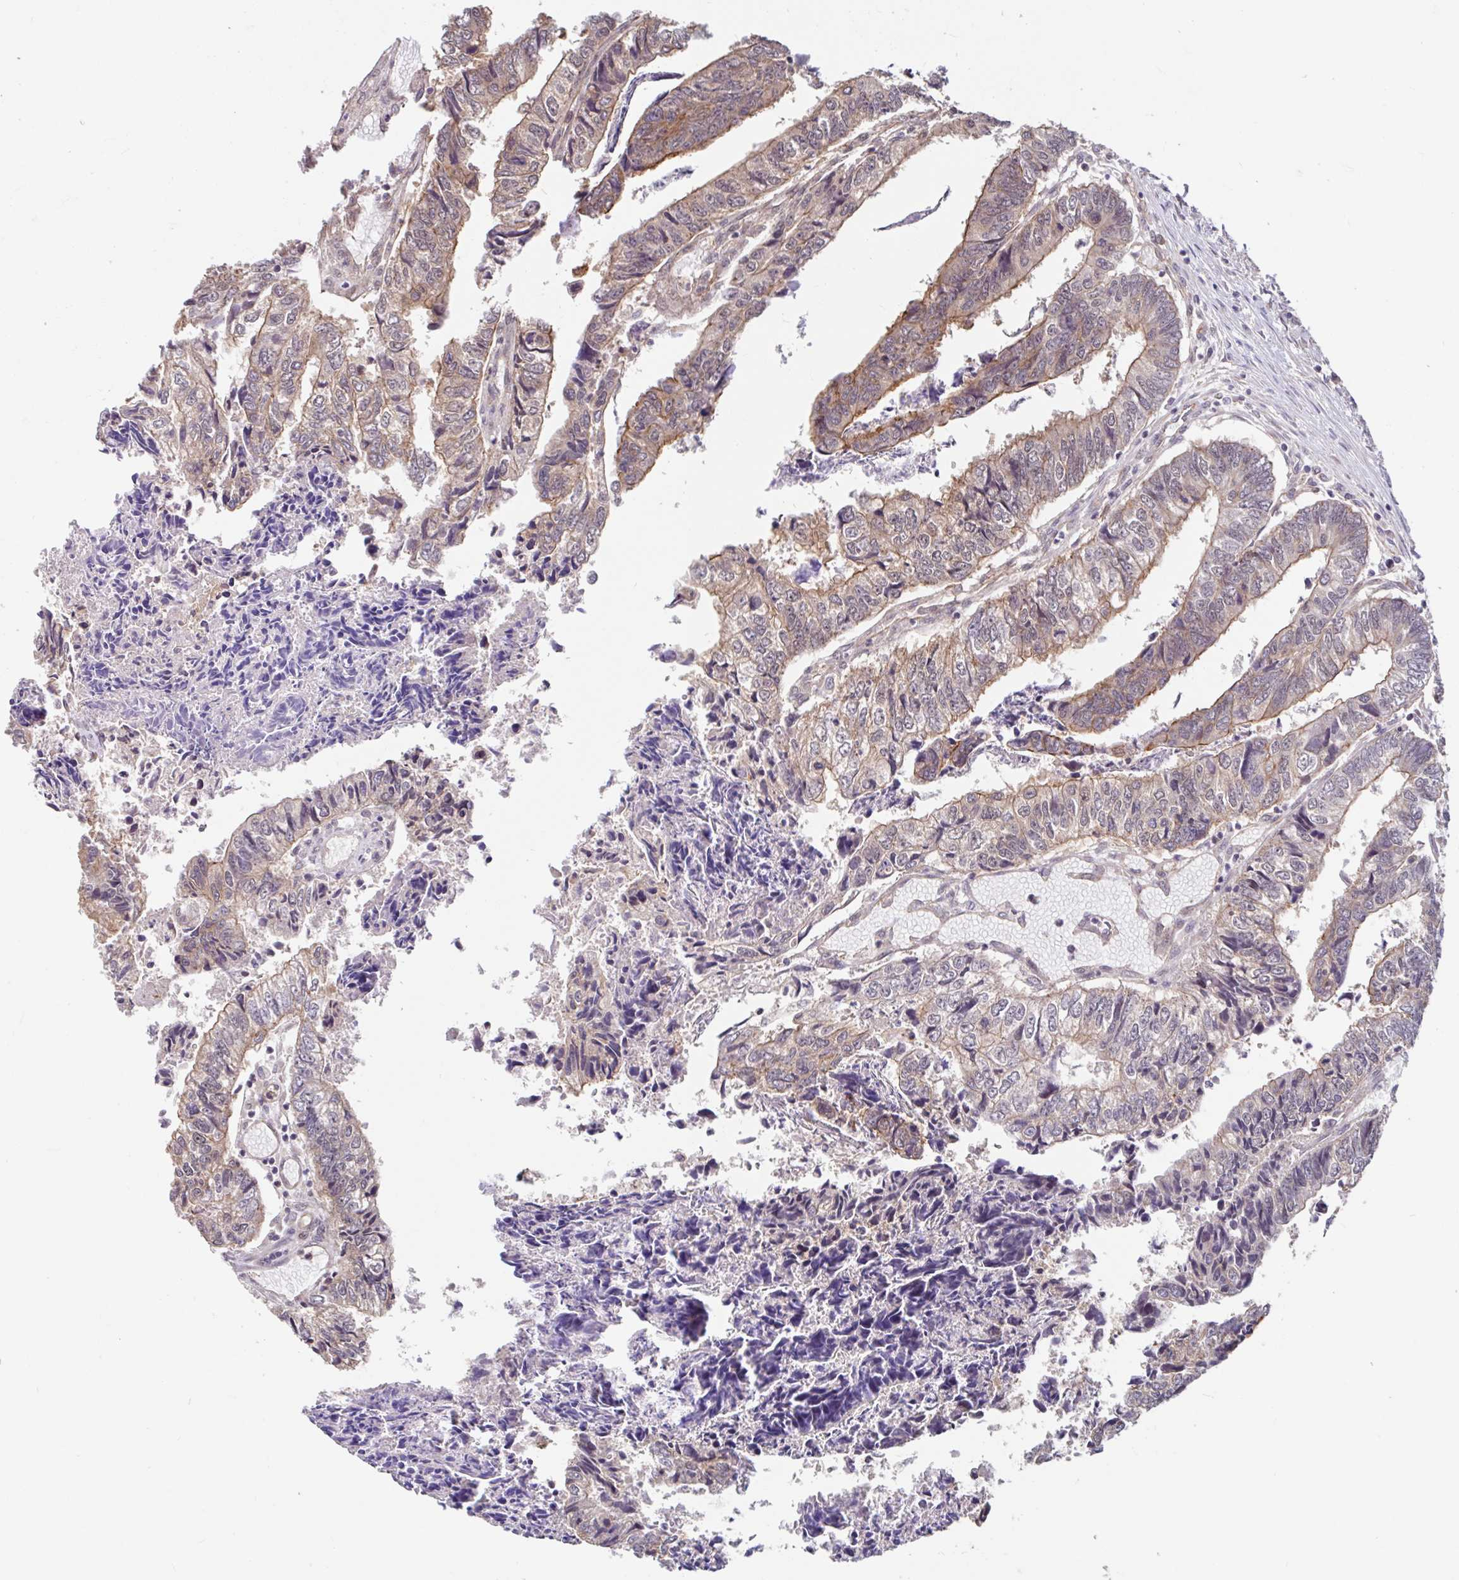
{"staining": {"intensity": "weak", "quantity": "25%-75%", "location": "cytoplasmic/membranous"}, "tissue": "colorectal cancer", "cell_type": "Tumor cells", "image_type": "cancer", "snomed": [{"axis": "morphology", "description": "Adenocarcinoma, NOS"}, {"axis": "topography", "description": "Colon"}], "caption": "An immunohistochemistry image of neoplastic tissue is shown. Protein staining in brown highlights weak cytoplasmic/membranous positivity in colorectal cancer within tumor cells. Immunohistochemistry stains the protein of interest in brown and the nuclei are stained blue.", "gene": "STYXL1", "patient": {"sex": "male", "age": 86}}